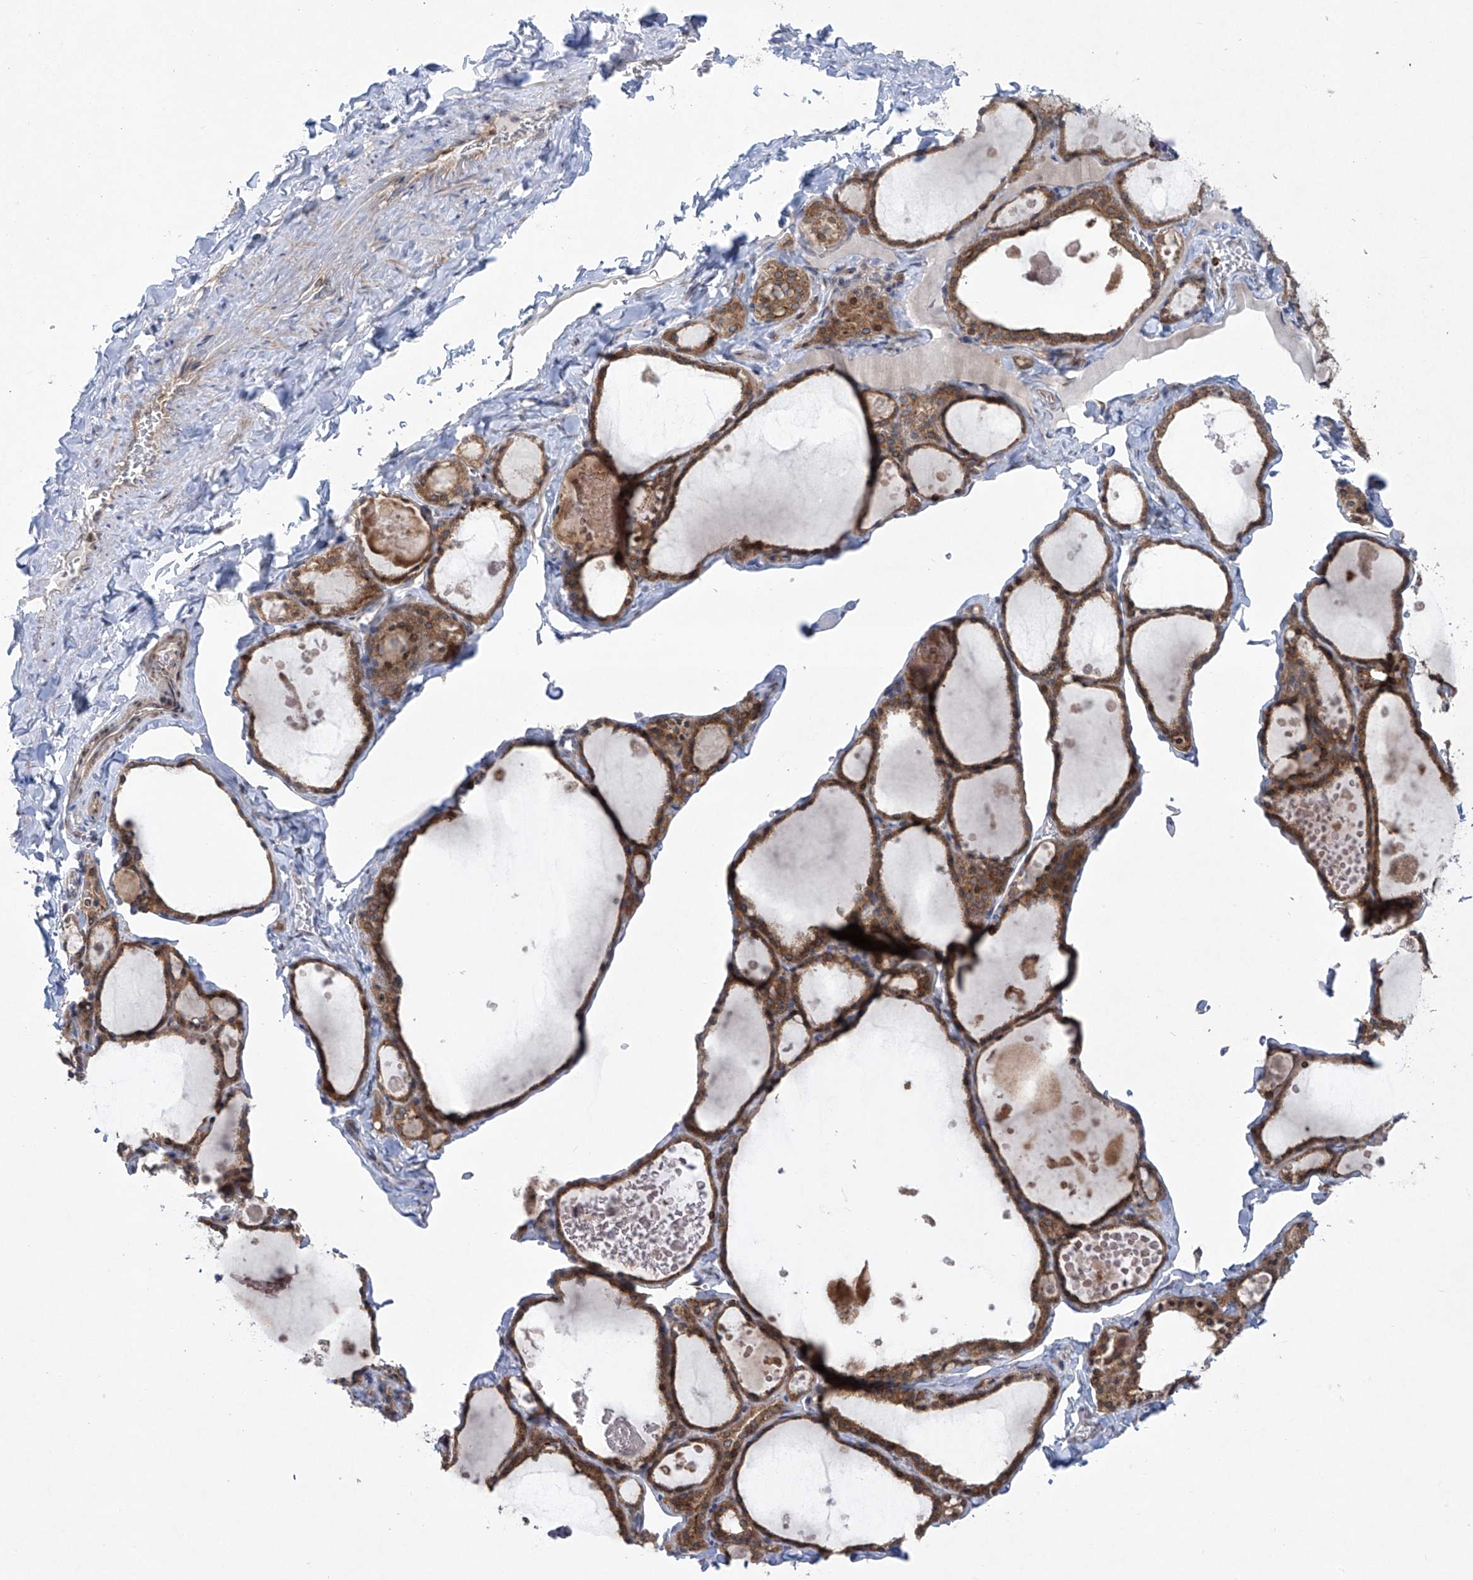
{"staining": {"intensity": "moderate", "quantity": ">75%", "location": "cytoplasmic/membranous"}, "tissue": "thyroid gland", "cell_type": "Glandular cells", "image_type": "normal", "snomed": [{"axis": "morphology", "description": "Normal tissue, NOS"}, {"axis": "topography", "description": "Thyroid gland"}], "caption": "Thyroid gland stained with IHC exhibits moderate cytoplasmic/membranous positivity in approximately >75% of glandular cells.", "gene": "KLC4", "patient": {"sex": "male", "age": 56}}